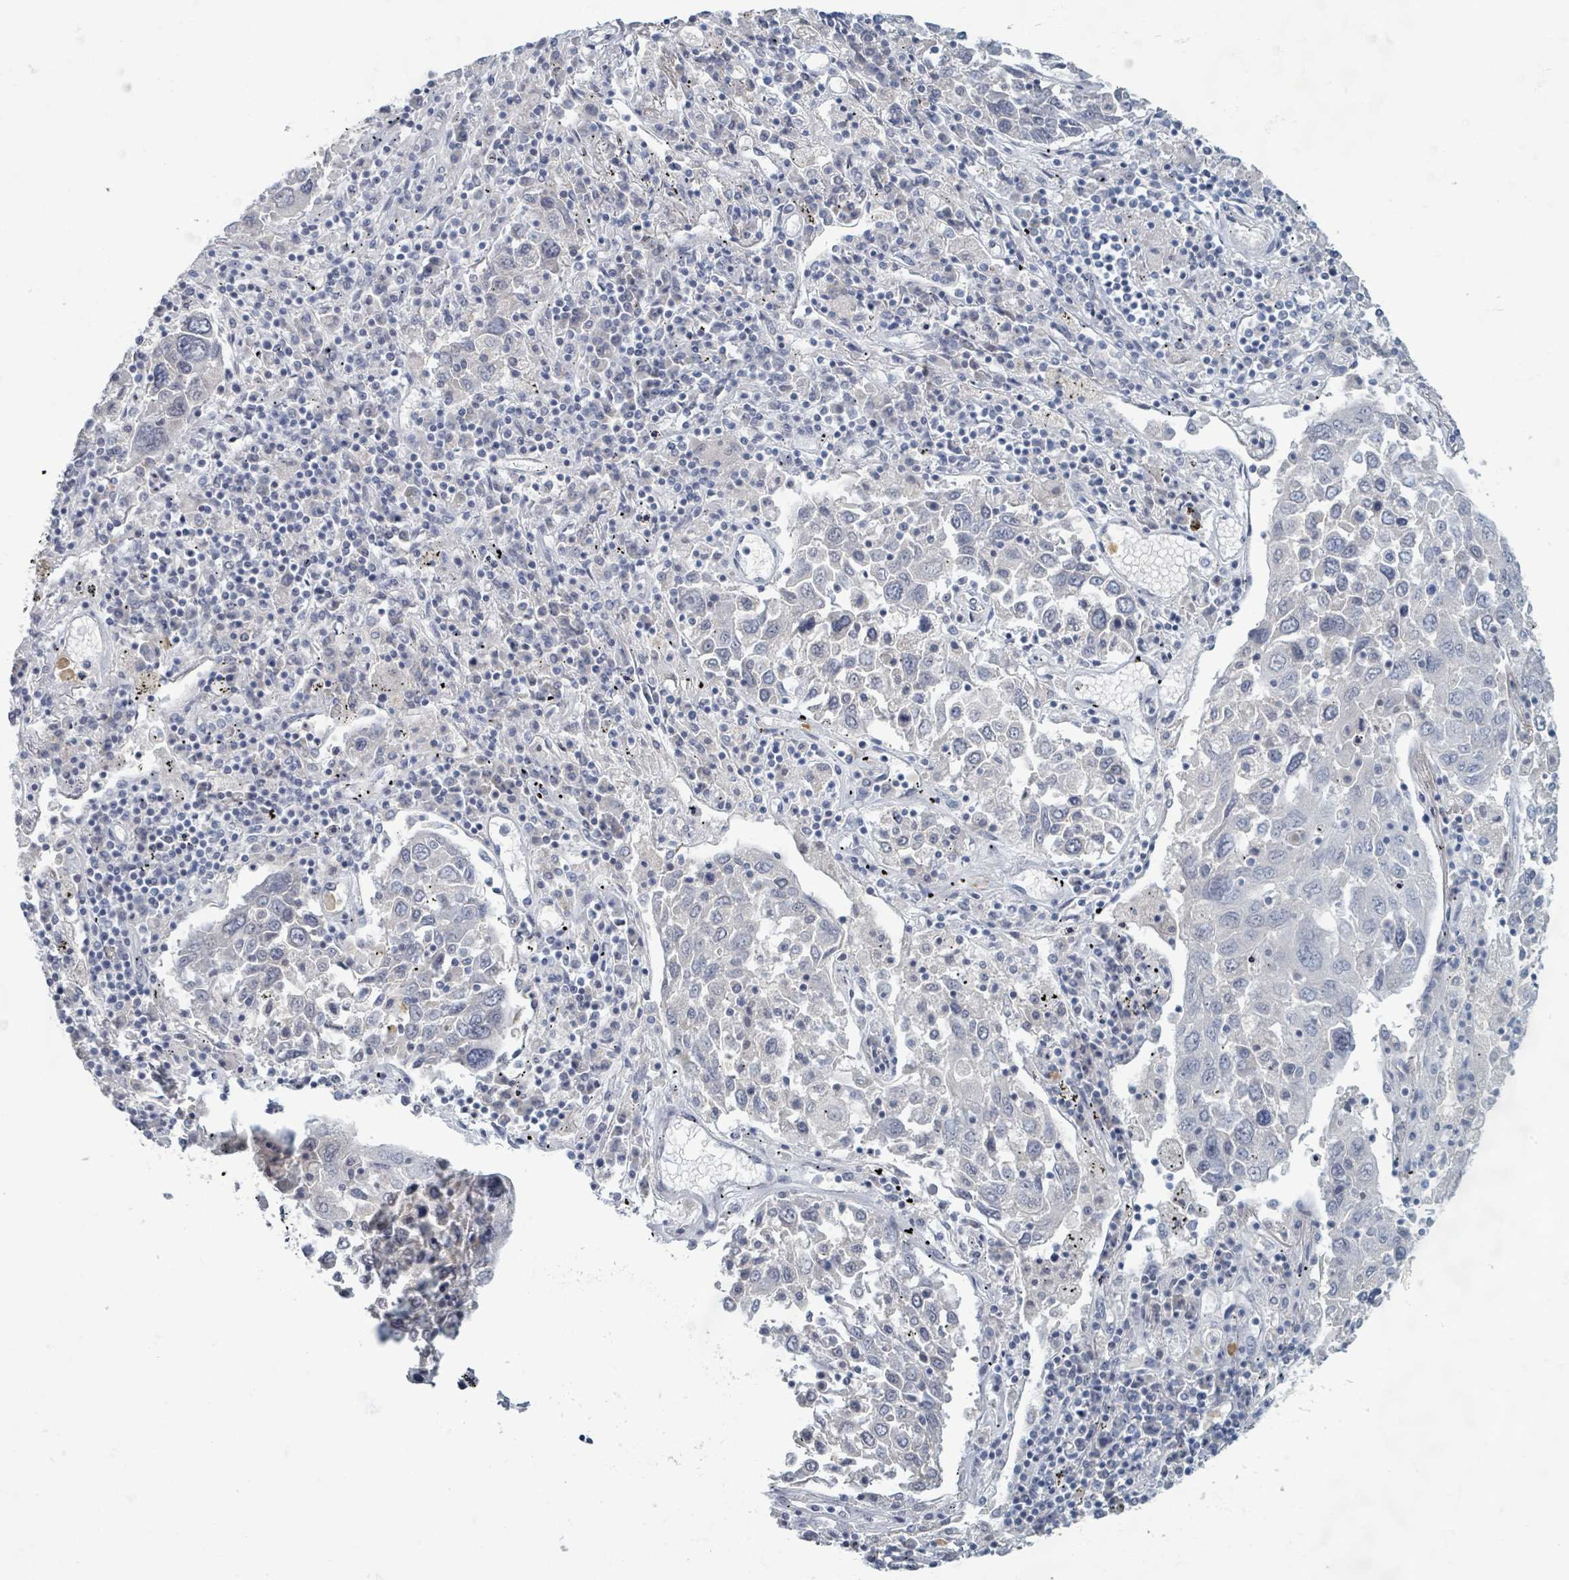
{"staining": {"intensity": "negative", "quantity": "none", "location": "none"}, "tissue": "lung cancer", "cell_type": "Tumor cells", "image_type": "cancer", "snomed": [{"axis": "morphology", "description": "Squamous cell carcinoma, NOS"}, {"axis": "topography", "description": "Lung"}], "caption": "IHC of human lung squamous cell carcinoma exhibits no staining in tumor cells. The staining was performed using DAB (3,3'-diaminobenzidine) to visualize the protein expression in brown, while the nuclei were stained in blue with hematoxylin (Magnification: 20x).", "gene": "WNT11", "patient": {"sex": "male", "age": 65}}